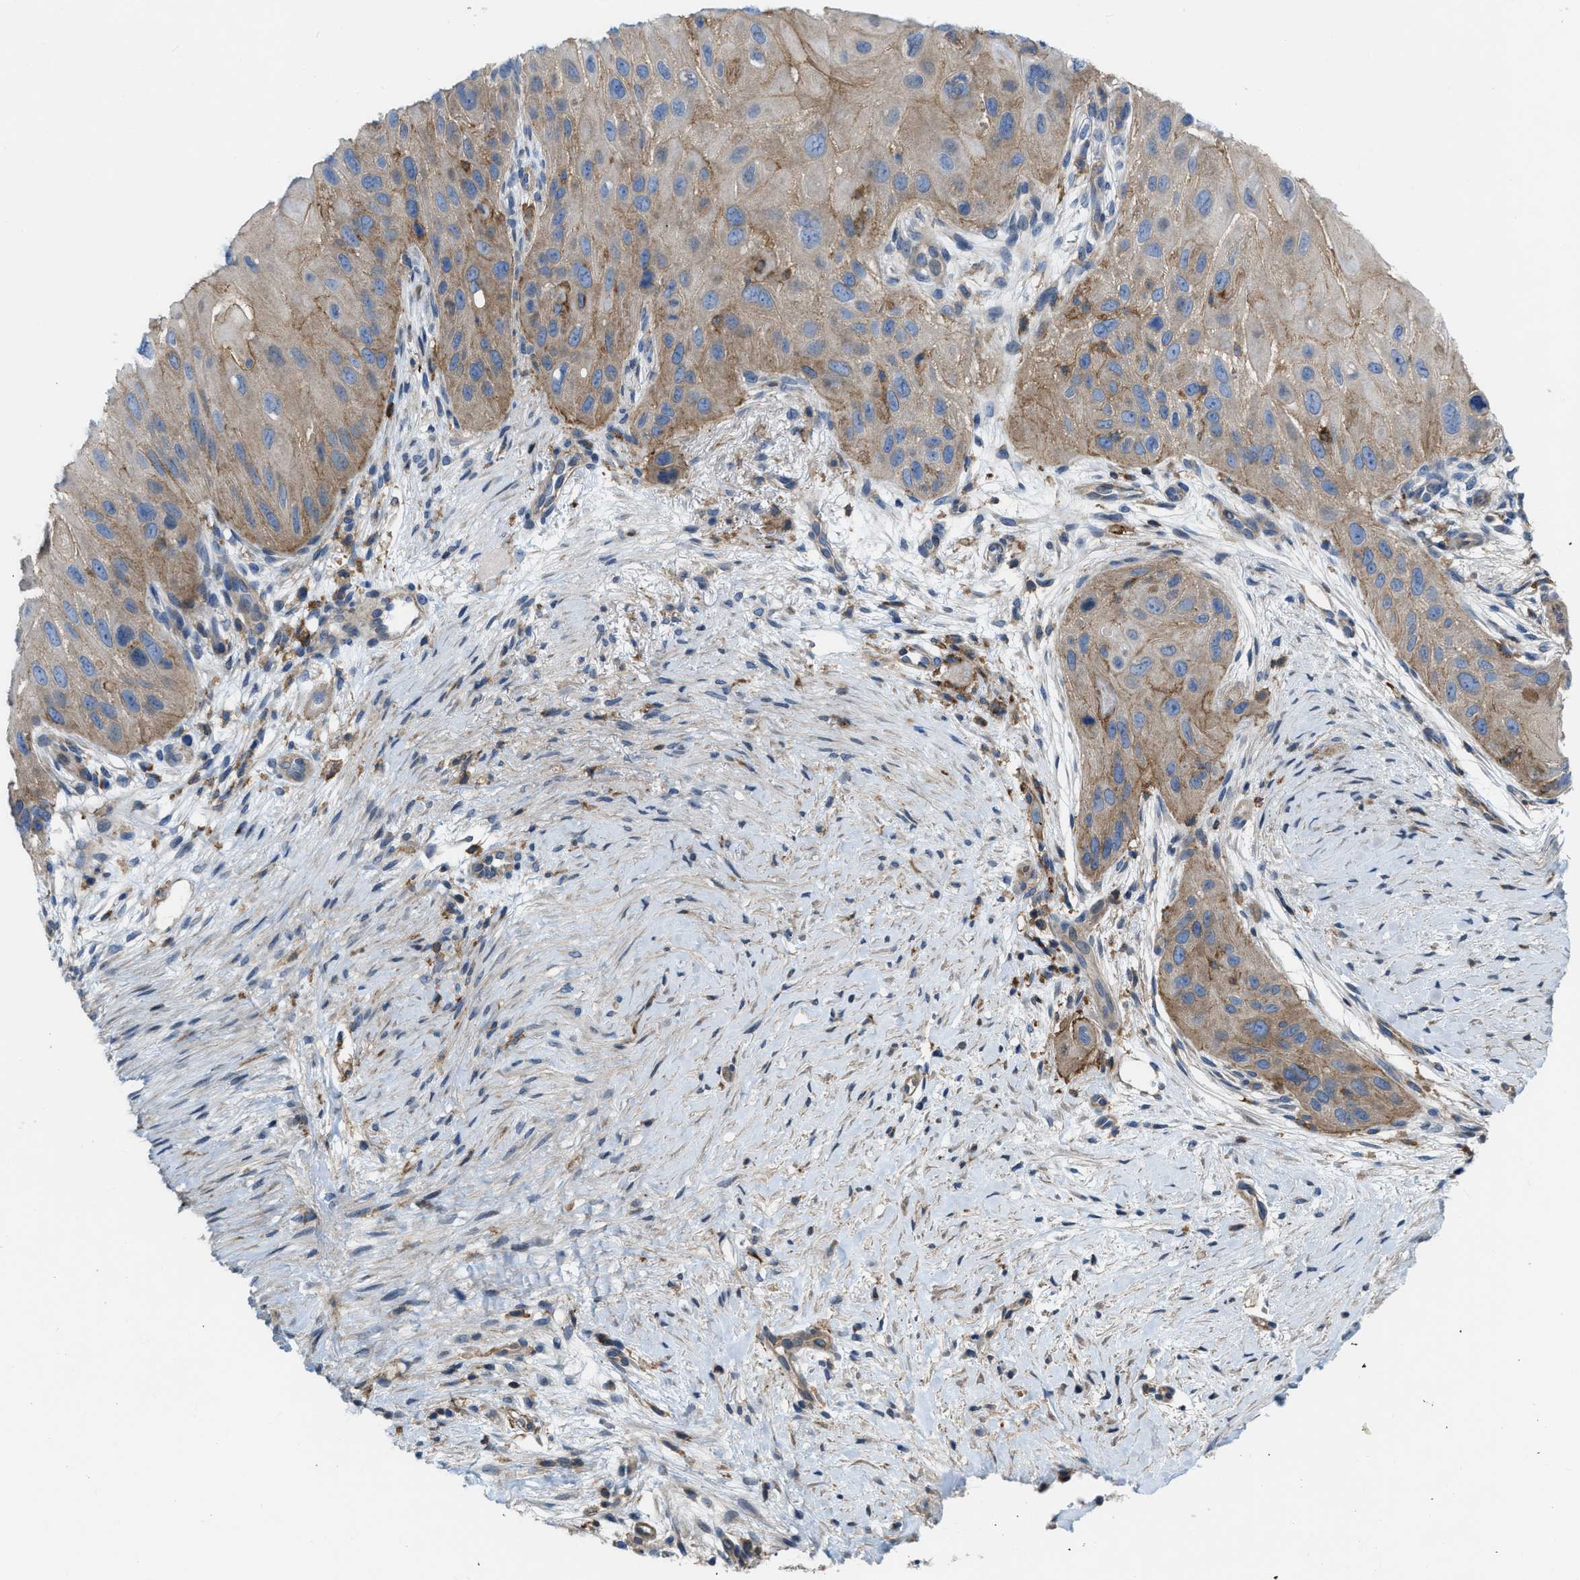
{"staining": {"intensity": "moderate", "quantity": ">75%", "location": "cytoplasmic/membranous"}, "tissue": "skin cancer", "cell_type": "Tumor cells", "image_type": "cancer", "snomed": [{"axis": "morphology", "description": "Squamous cell carcinoma, NOS"}, {"axis": "topography", "description": "Skin"}], "caption": "DAB immunohistochemical staining of skin cancer shows moderate cytoplasmic/membranous protein staining in about >75% of tumor cells. (Stains: DAB (3,3'-diaminobenzidine) in brown, nuclei in blue, Microscopy: brightfield microscopy at high magnification).", "gene": "MYO18A", "patient": {"sex": "female", "age": 77}}